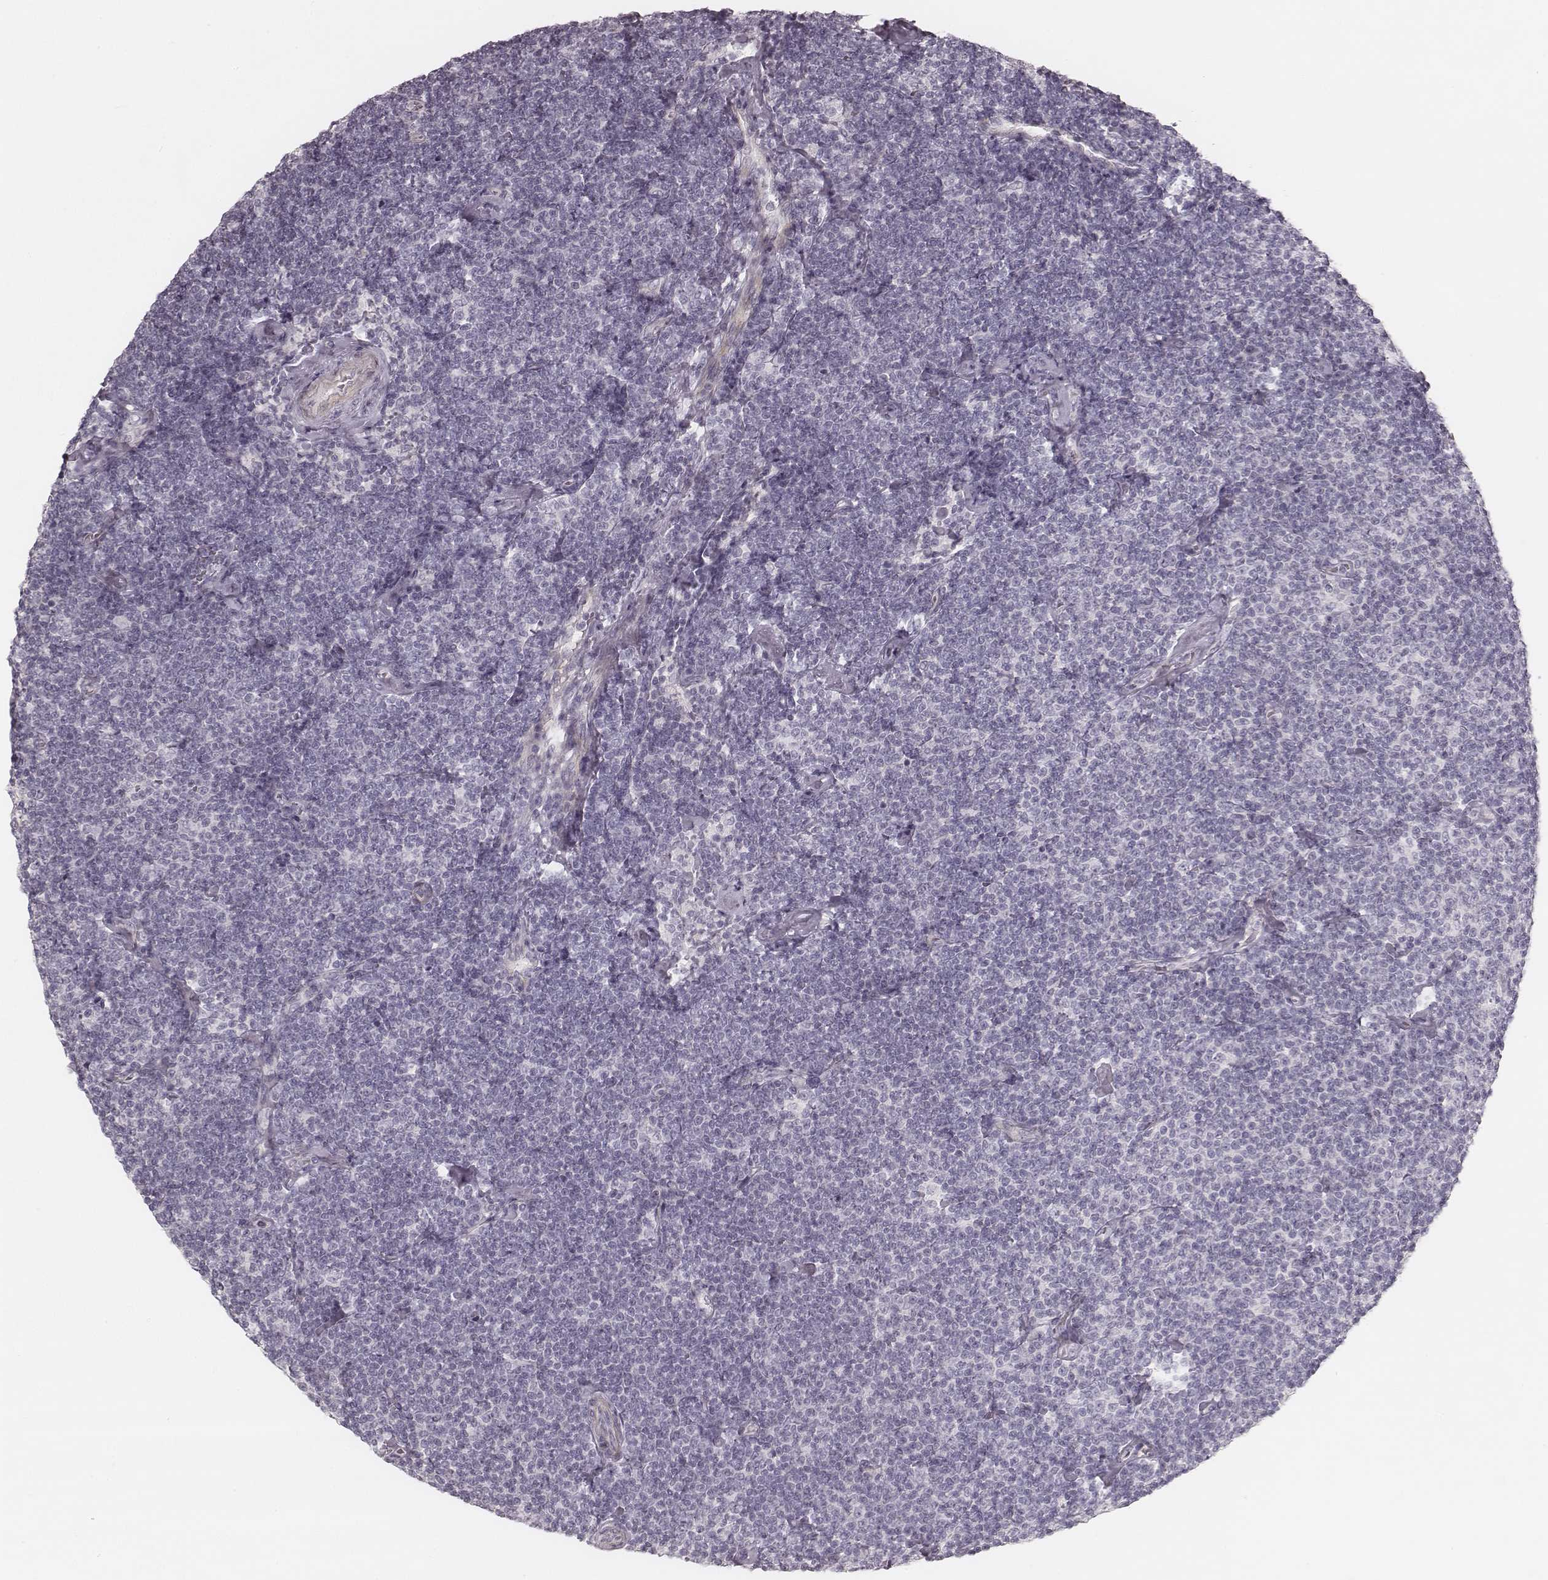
{"staining": {"intensity": "negative", "quantity": "none", "location": "none"}, "tissue": "lymphoma", "cell_type": "Tumor cells", "image_type": "cancer", "snomed": [{"axis": "morphology", "description": "Malignant lymphoma, non-Hodgkin's type, Low grade"}, {"axis": "topography", "description": "Lymph node"}], "caption": "The histopathology image exhibits no significant expression in tumor cells of low-grade malignant lymphoma, non-Hodgkin's type. (DAB immunohistochemistry, high magnification).", "gene": "SPATA24", "patient": {"sex": "male", "age": 81}}